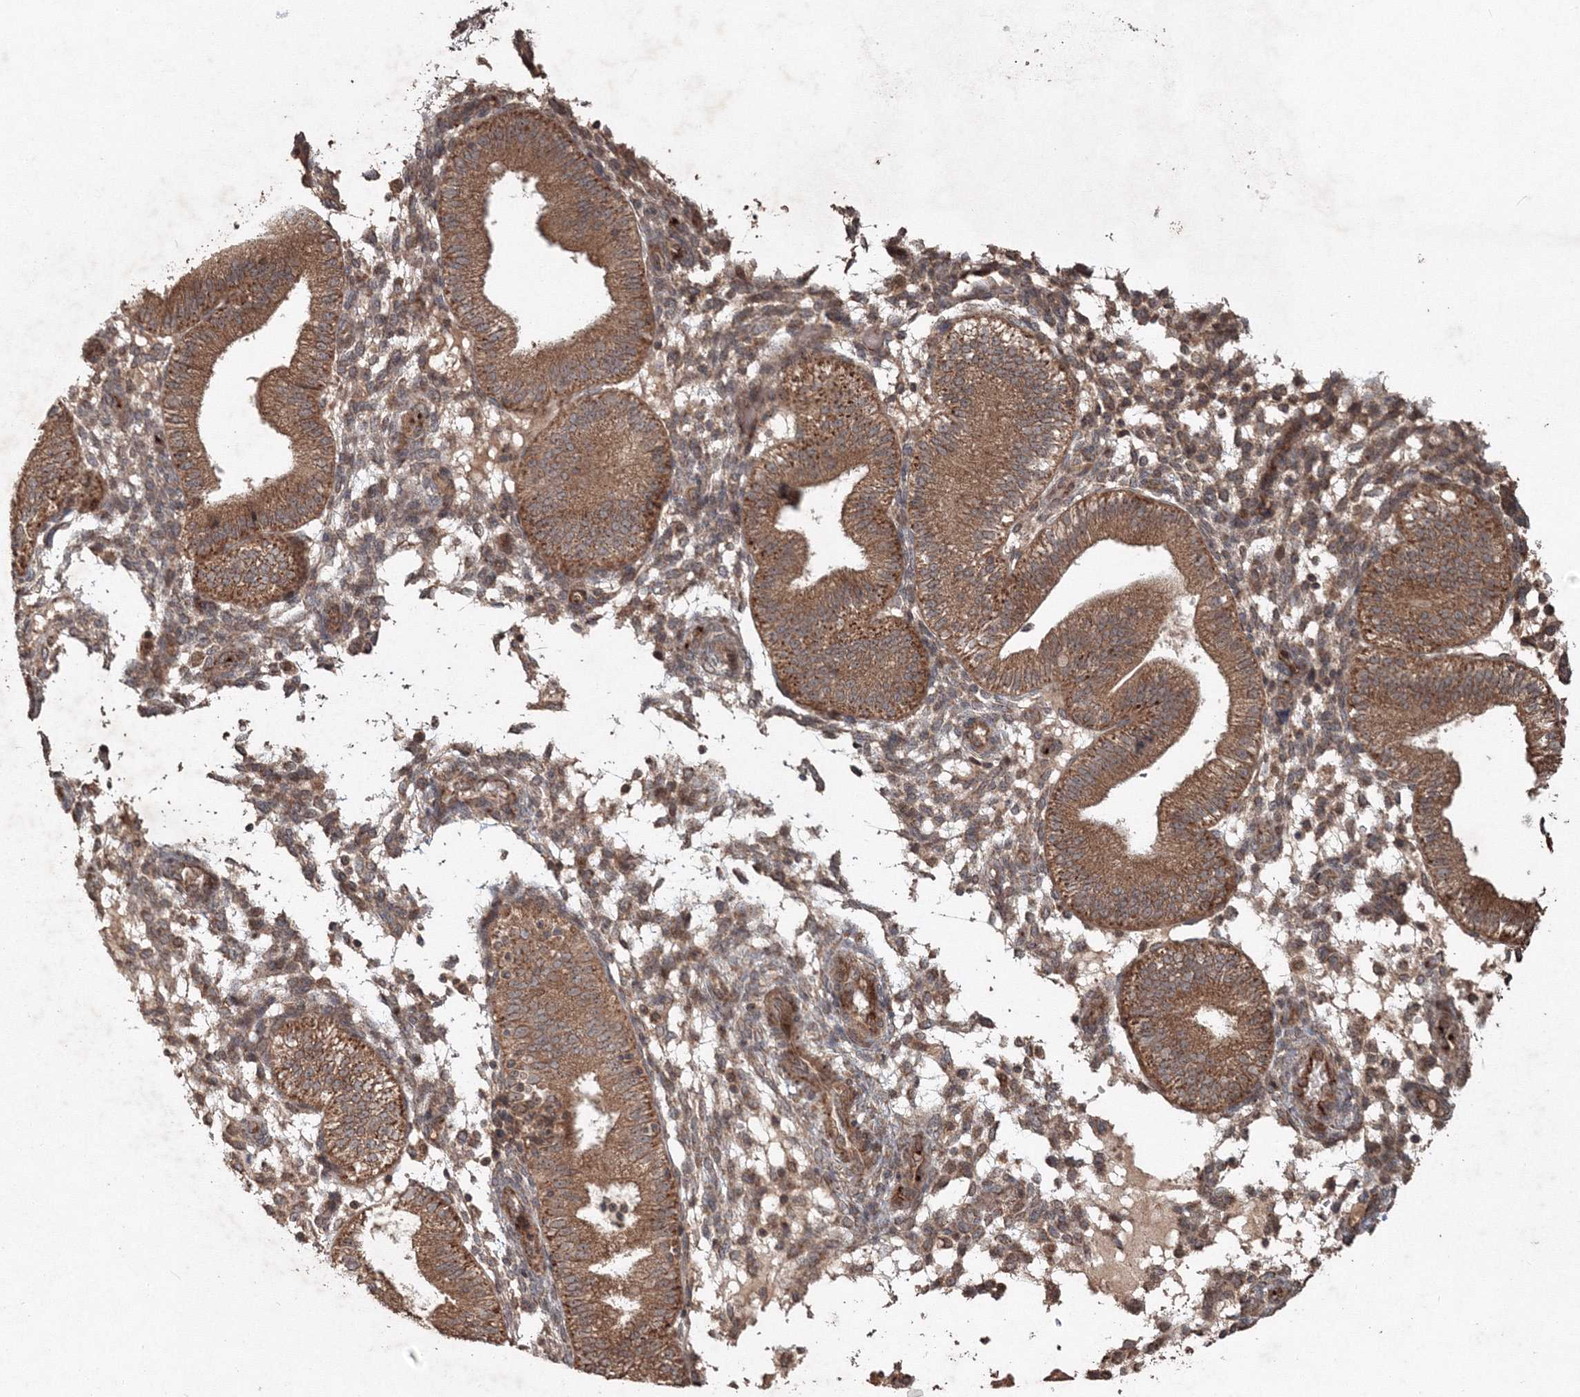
{"staining": {"intensity": "moderate", "quantity": "<25%", "location": "cytoplasmic/membranous"}, "tissue": "endometrium", "cell_type": "Cells in endometrial stroma", "image_type": "normal", "snomed": [{"axis": "morphology", "description": "Normal tissue, NOS"}, {"axis": "topography", "description": "Endometrium"}], "caption": "Immunohistochemistry image of benign human endometrium stained for a protein (brown), which shows low levels of moderate cytoplasmic/membranous positivity in about <25% of cells in endometrial stroma.", "gene": "ANAPC16", "patient": {"sex": "female", "age": 39}}